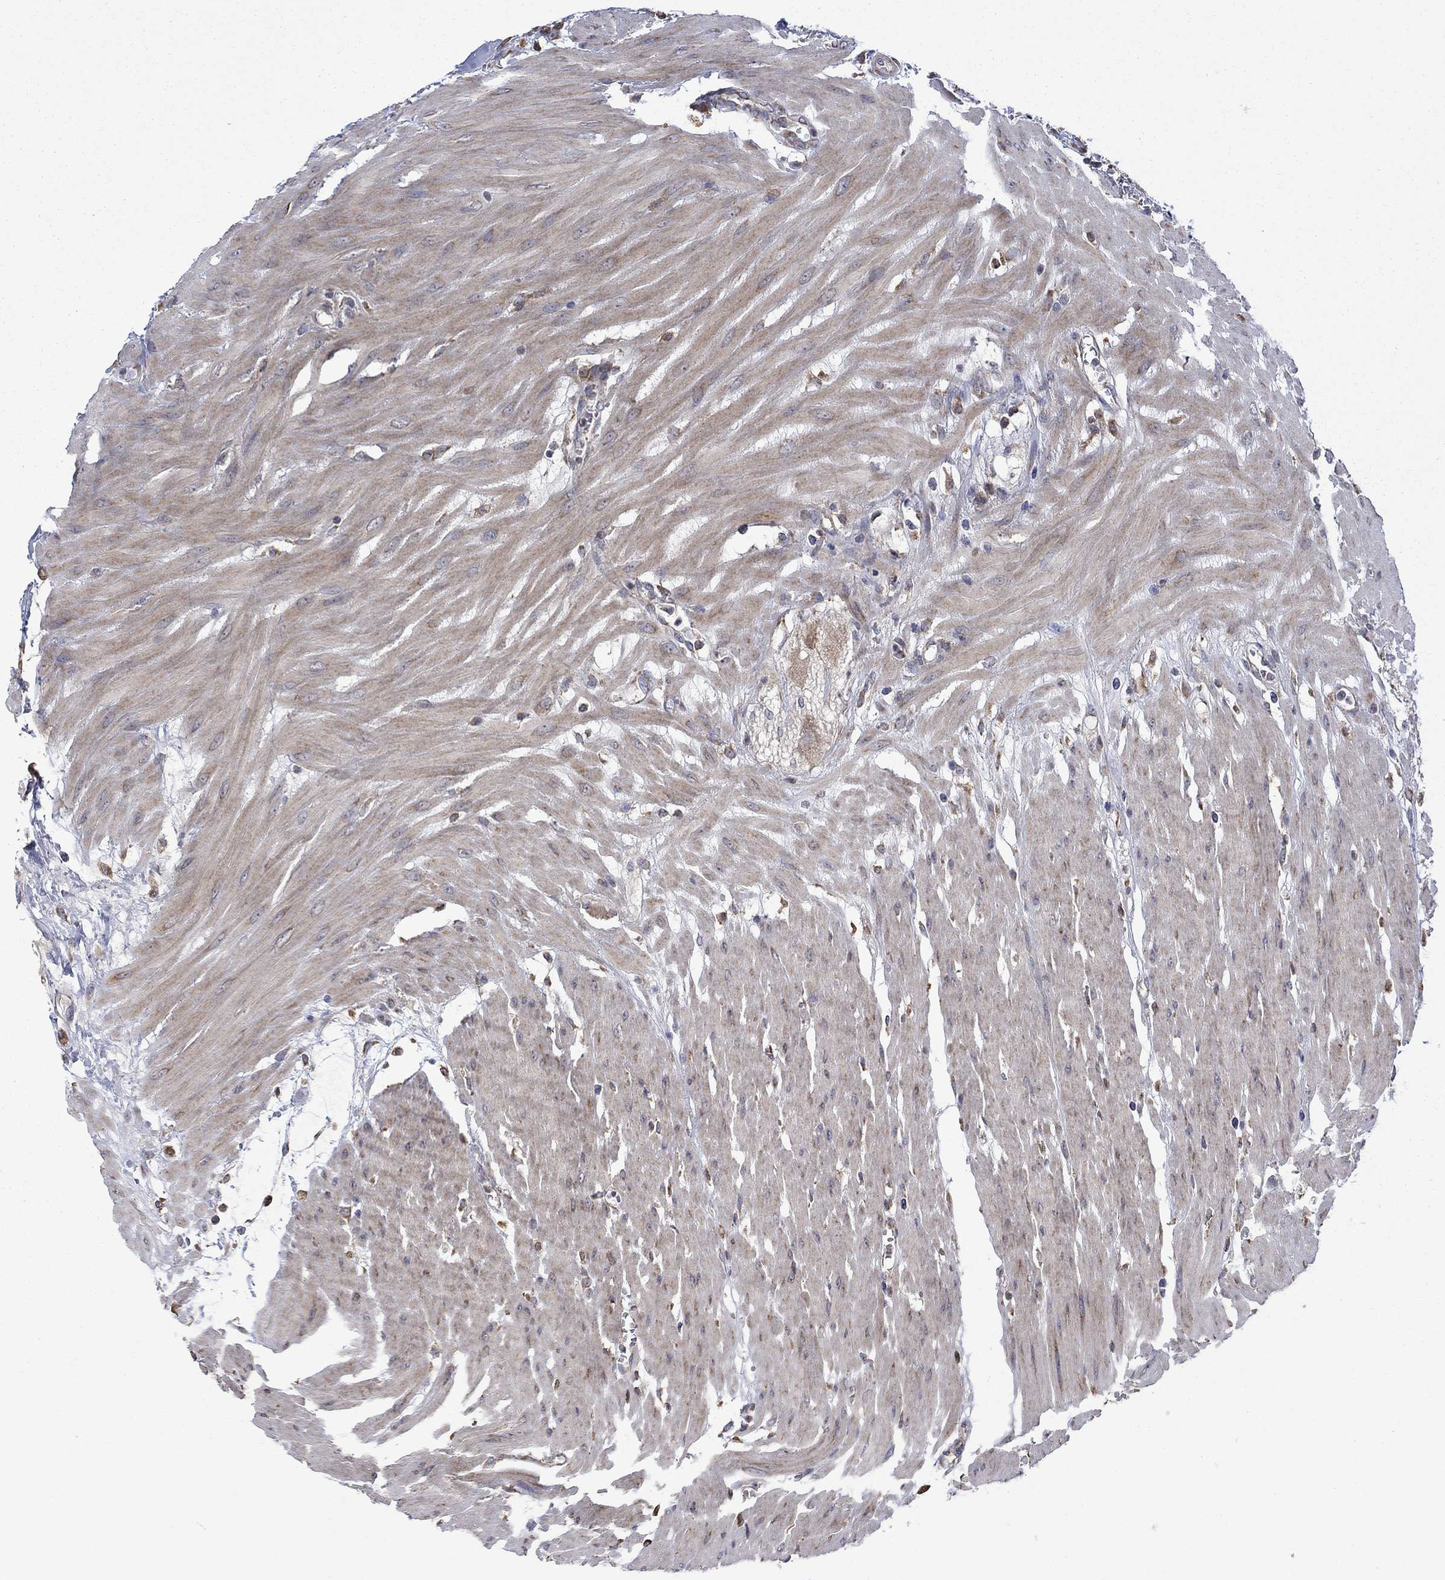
{"staining": {"intensity": "negative", "quantity": "none", "location": "none"}, "tissue": "colon", "cell_type": "Endothelial cells", "image_type": "normal", "snomed": [{"axis": "morphology", "description": "Normal tissue, NOS"}, {"axis": "morphology", "description": "Adenocarcinoma, NOS"}, {"axis": "topography", "description": "Colon"}], "caption": "A high-resolution histopathology image shows immunohistochemistry (IHC) staining of benign colon, which displays no significant expression in endothelial cells.", "gene": "FURIN", "patient": {"sex": "male", "age": 65}}